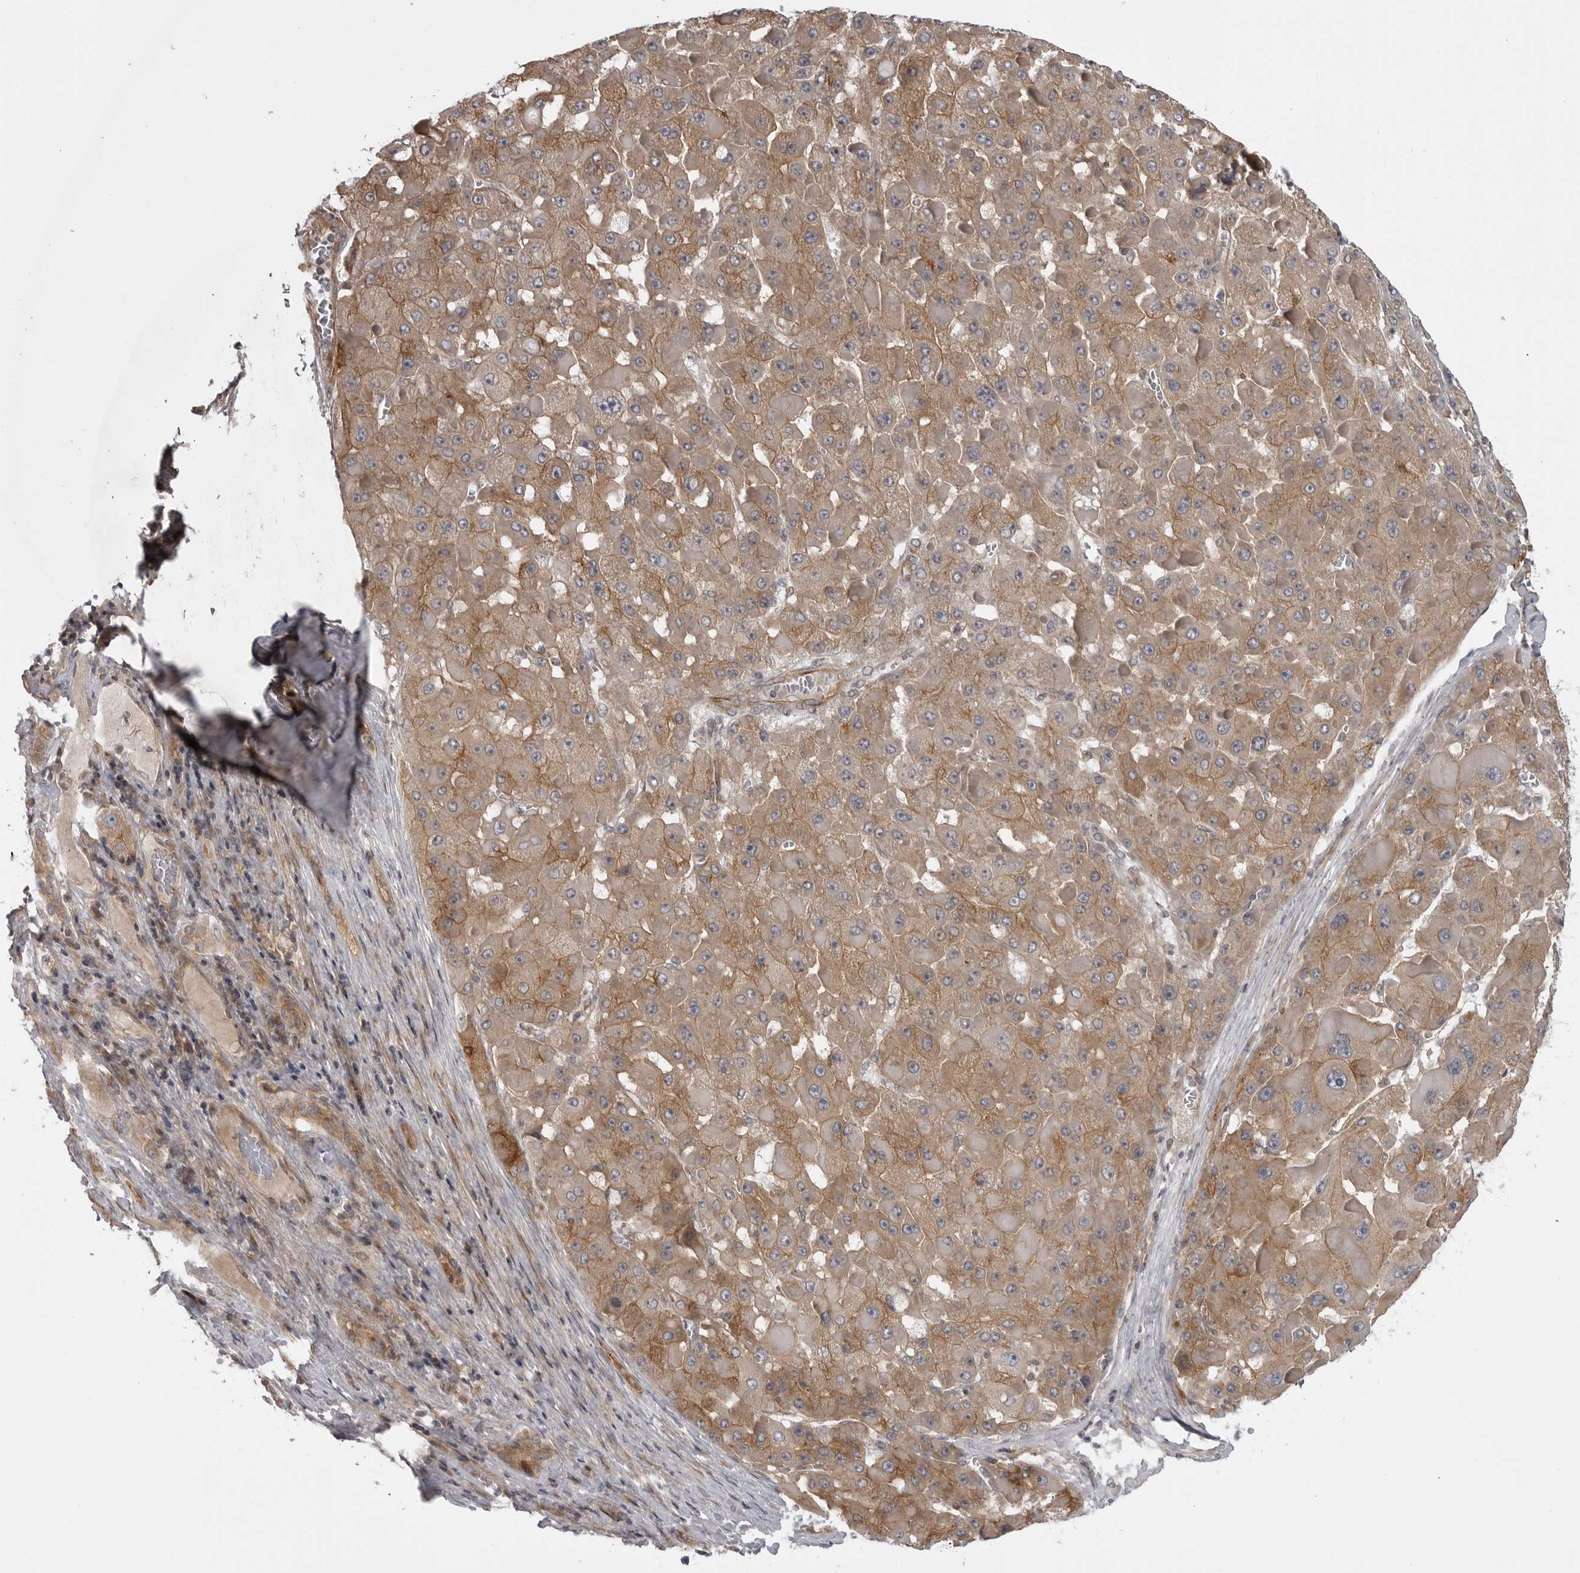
{"staining": {"intensity": "moderate", "quantity": ">75%", "location": "cytoplasmic/membranous"}, "tissue": "liver cancer", "cell_type": "Tumor cells", "image_type": "cancer", "snomed": [{"axis": "morphology", "description": "Carcinoma, Hepatocellular, NOS"}, {"axis": "topography", "description": "Liver"}], "caption": "Brown immunohistochemical staining in human hepatocellular carcinoma (liver) demonstrates moderate cytoplasmic/membranous staining in about >75% of tumor cells.", "gene": "LRRC45", "patient": {"sex": "female", "age": 73}}